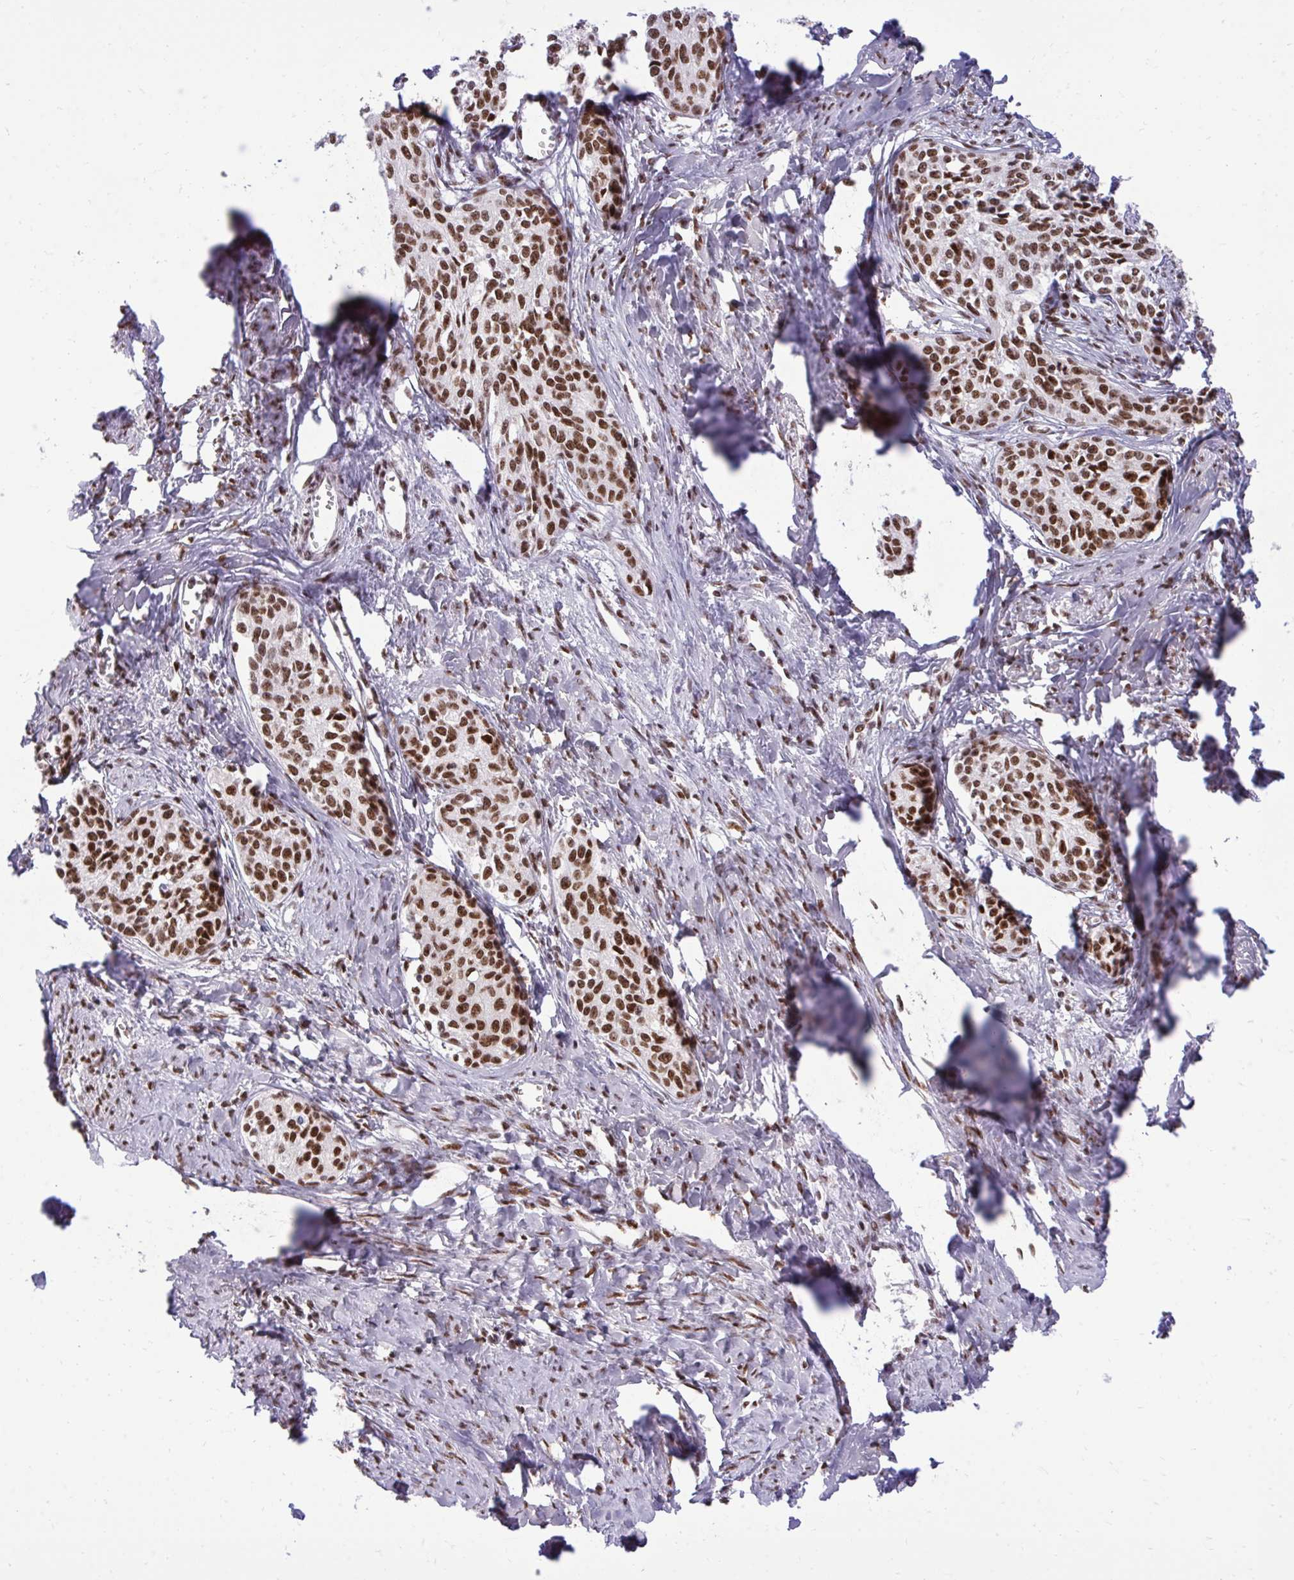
{"staining": {"intensity": "strong", "quantity": ">75%", "location": "nuclear"}, "tissue": "cervical cancer", "cell_type": "Tumor cells", "image_type": "cancer", "snomed": [{"axis": "morphology", "description": "Squamous cell carcinoma, NOS"}, {"axis": "morphology", "description": "Adenocarcinoma, NOS"}, {"axis": "topography", "description": "Cervix"}], "caption": "Protein expression by immunohistochemistry demonstrates strong nuclear staining in about >75% of tumor cells in cervical adenocarcinoma.", "gene": "CDYL", "patient": {"sex": "female", "age": 52}}